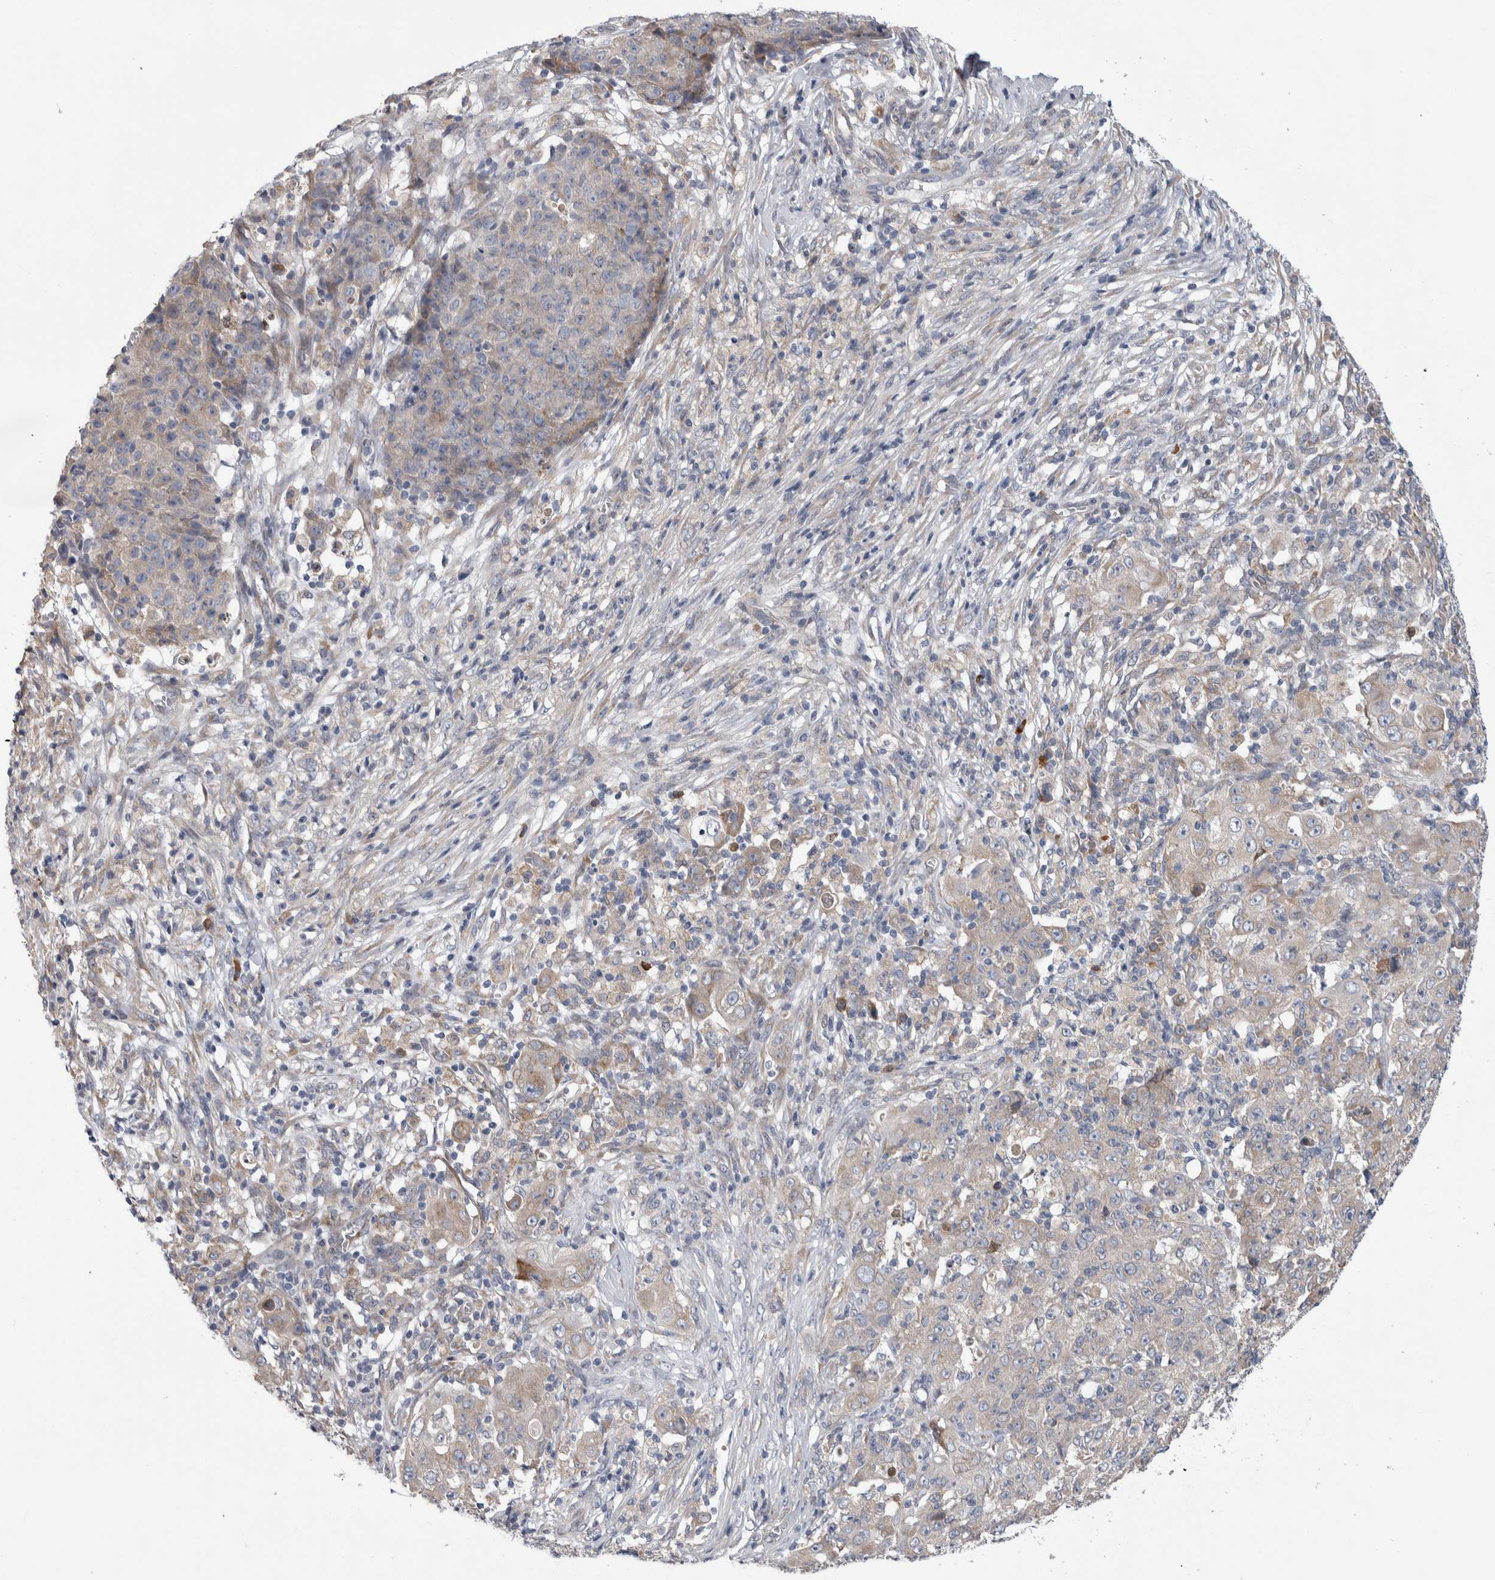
{"staining": {"intensity": "weak", "quantity": "25%-75%", "location": "cytoplasmic/membranous"}, "tissue": "ovarian cancer", "cell_type": "Tumor cells", "image_type": "cancer", "snomed": [{"axis": "morphology", "description": "Carcinoma, endometroid"}, {"axis": "topography", "description": "Ovary"}], "caption": "Protein staining of endometroid carcinoma (ovarian) tissue displays weak cytoplasmic/membranous positivity in approximately 25%-75% of tumor cells. (Brightfield microscopy of DAB IHC at high magnification).", "gene": "IBTK", "patient": {"sex": "female", "age": 42}}